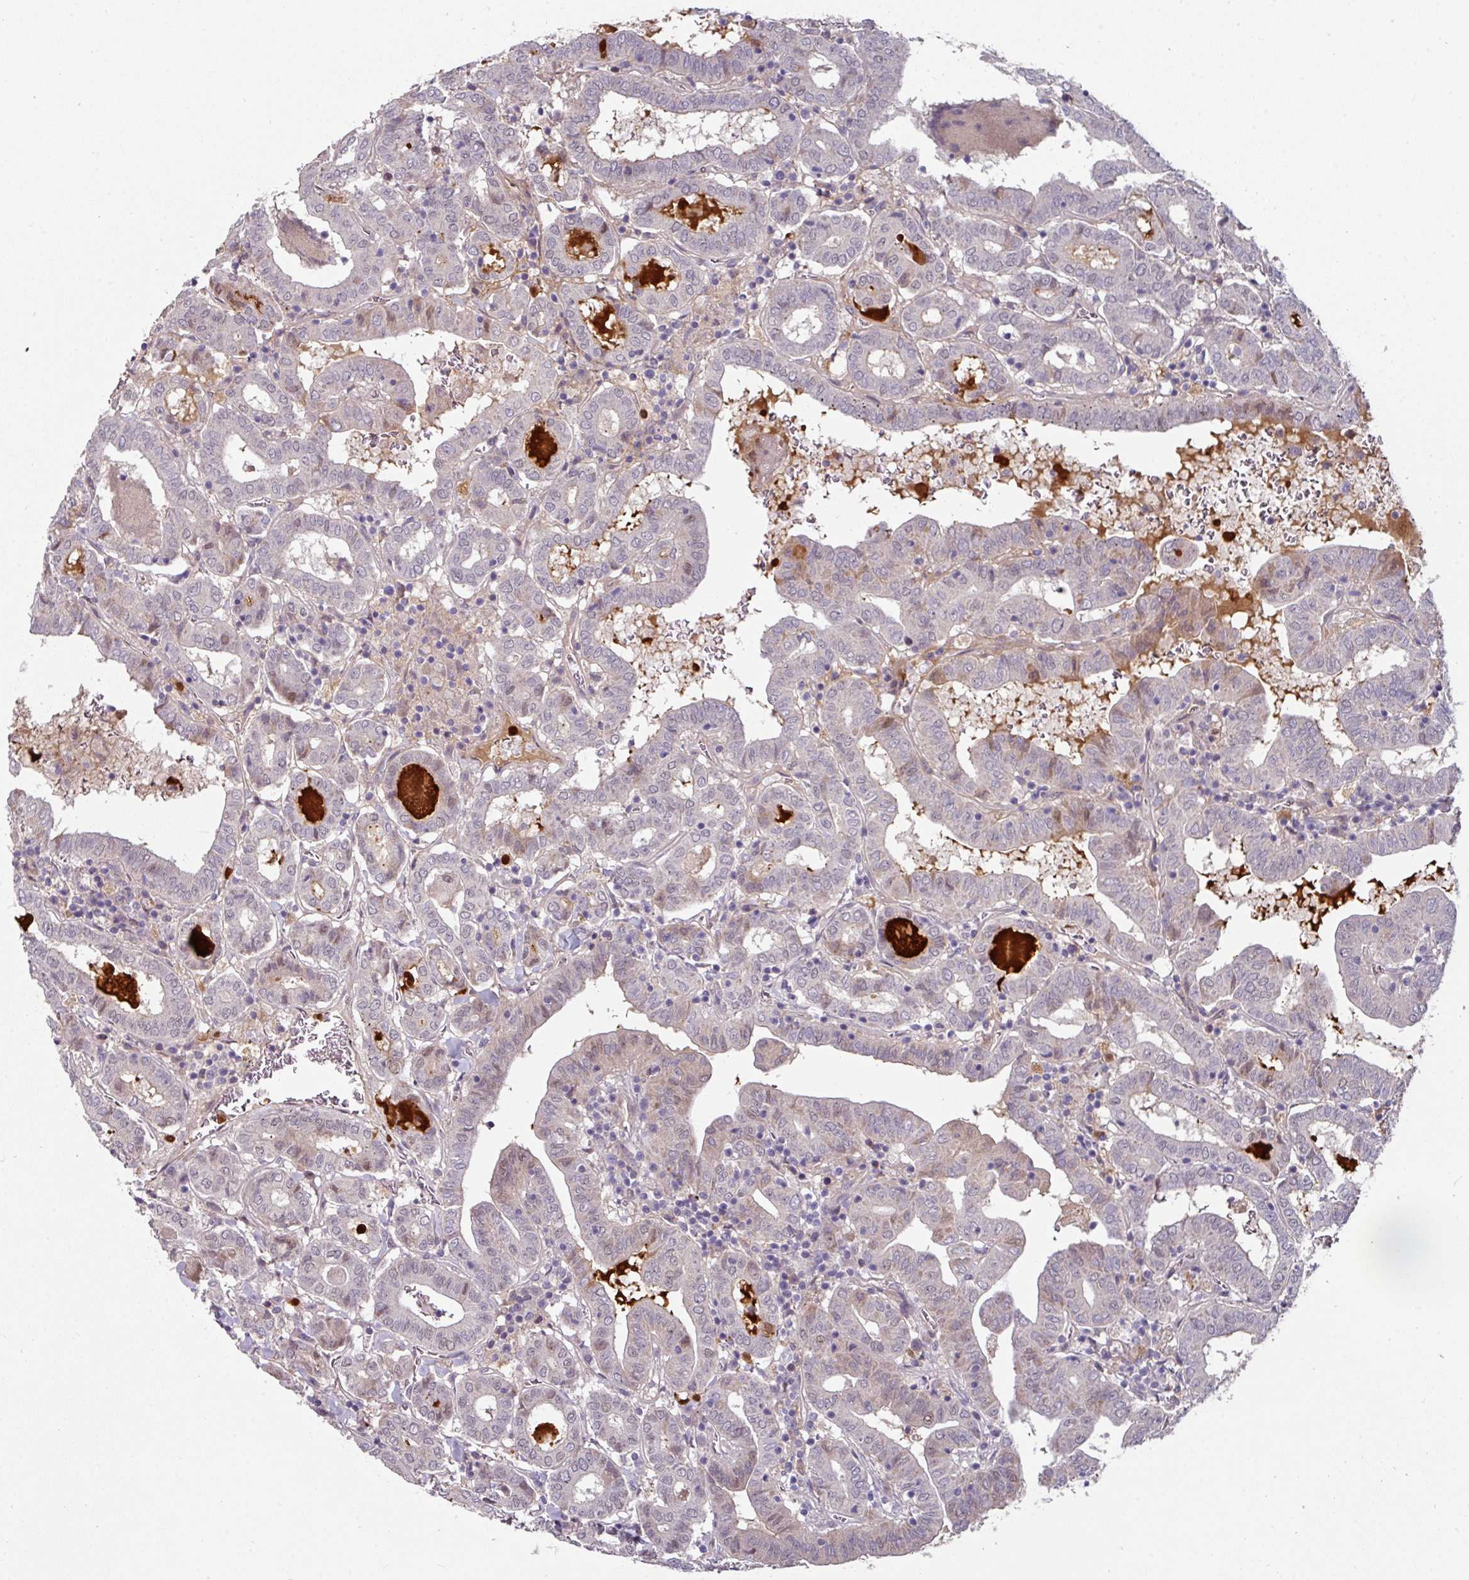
{"staining": {"intensity": "weak", "quantity": "<25%", "location": "nuclear"}, "tissue": "thyroid cancer", "cell_type": "Tumor cells", "image_type": "cancer", "snomed": [{"axis": "morphology", "description": "Papillary adenocarcinoma, NOS"}, {"axis": "topography", "description": "Thyroid gland"}], "caption": "Immunohistochemistry of human thyroid cancer reveals no positivity in tumor cells.", "gene": "SWSAP1", "patient": {"sex": "female", "age": 72}}